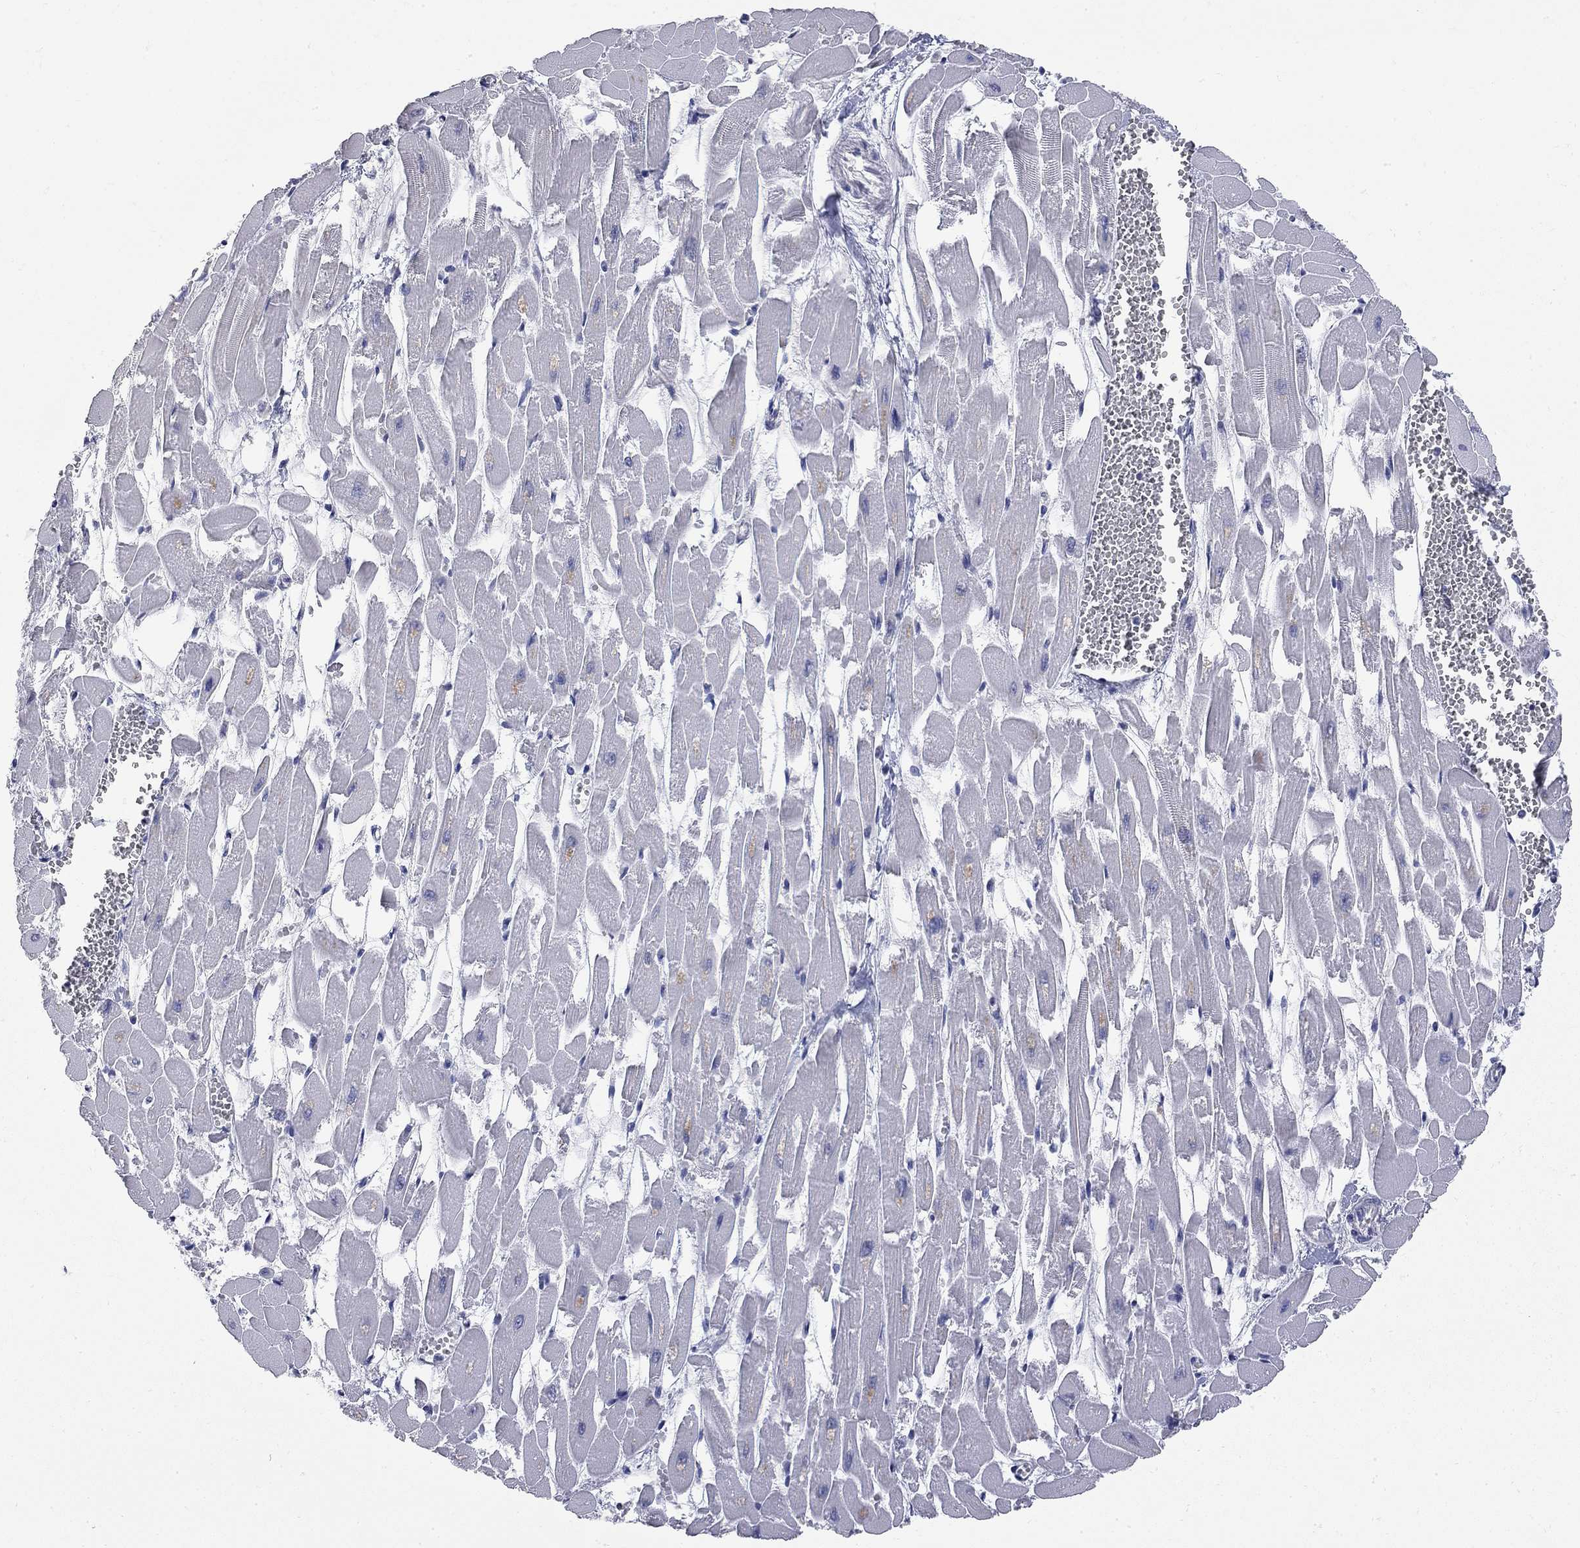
{"staining": {"intensity": "negative", "quantity": "none", "location": "none"}, "tissue": "heart muscle", "cell_type": "Cardiomyocytes", "image_type": "normal", "snomed": [{"axis": "morphology", "description": "Normal tissue, NOS"}, {"axis": "topography", "description": "Heart"}], "caption": "The immunohistochemistry (IHC) histopathology image has no significant expression in cardiomyocytes of heart muscle.", "gene": "ENSG00000255639", "patient": {"sex": "female", "age": 52}}